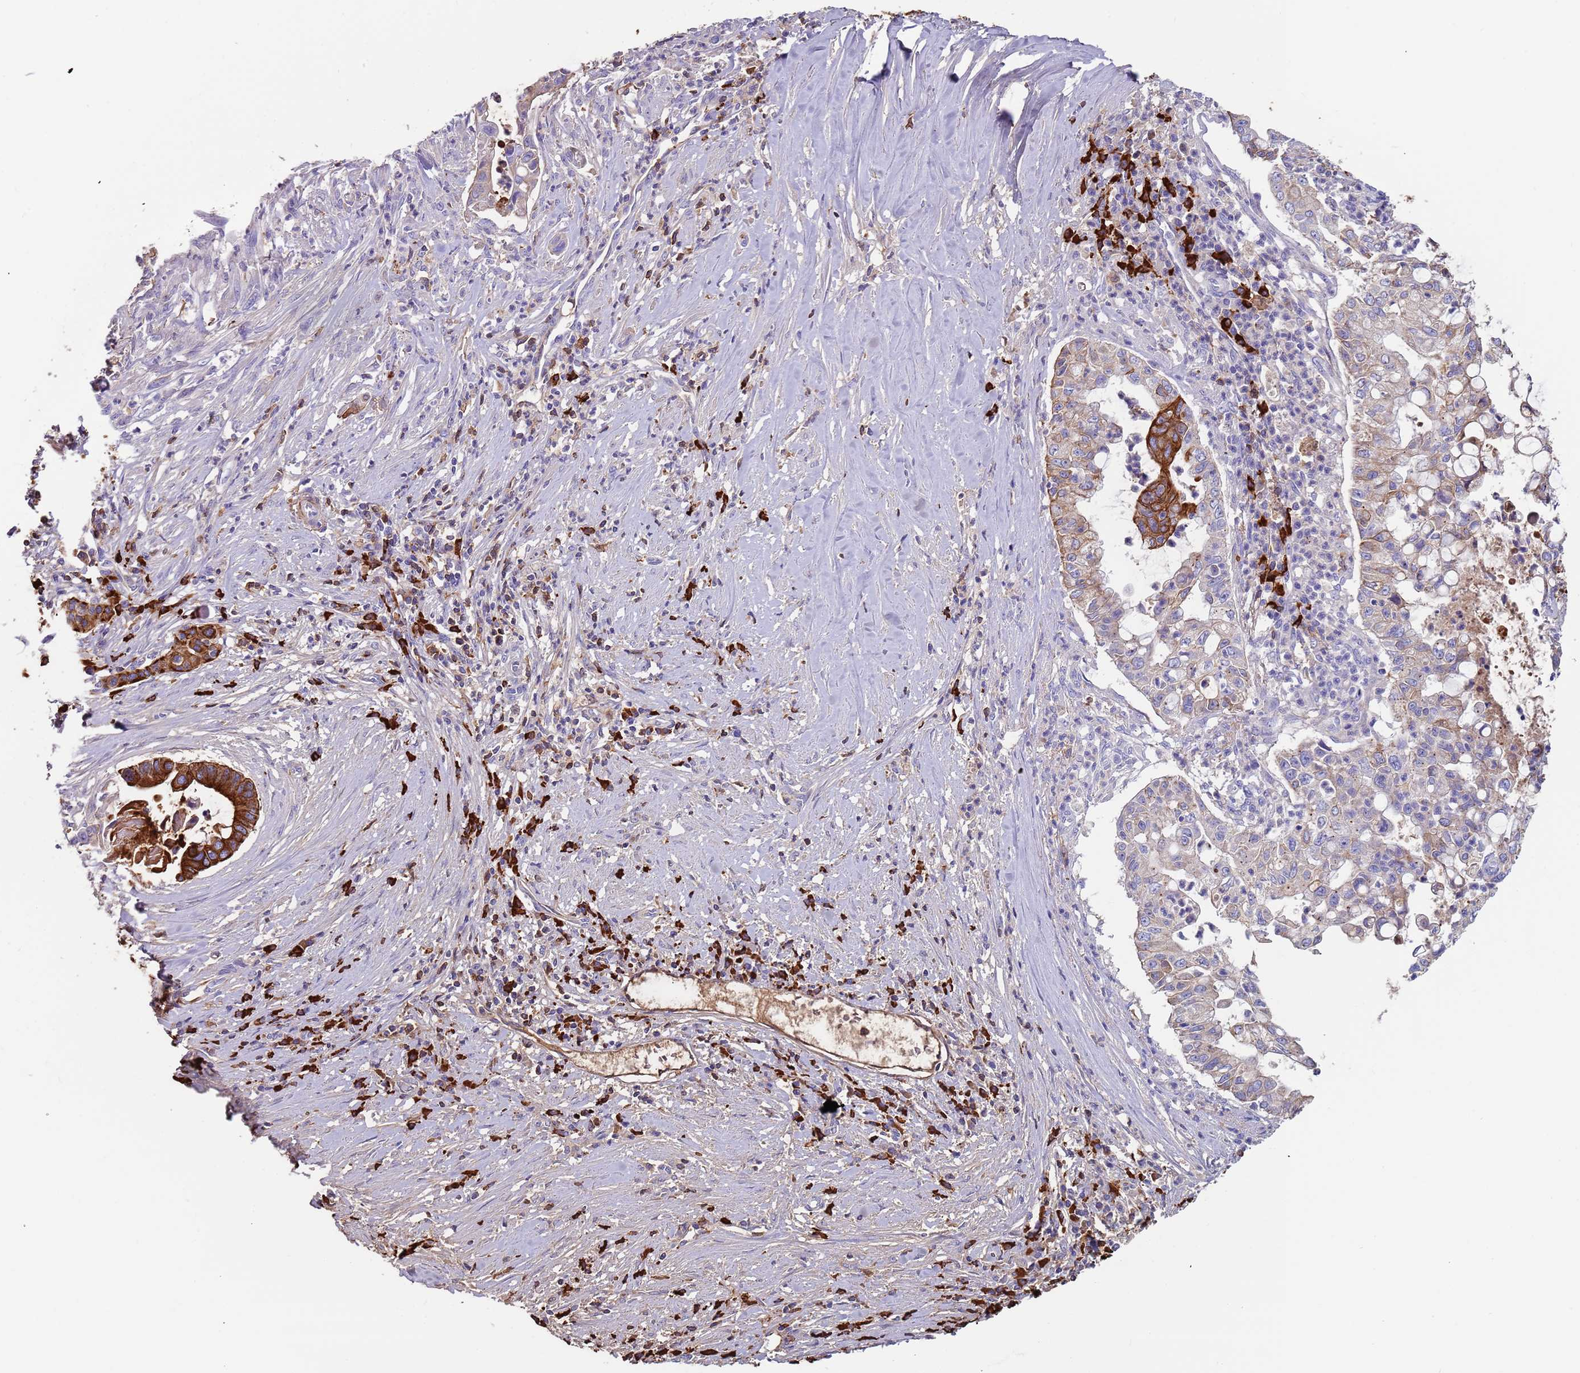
{"staining": {"intensity": "strong", "quantity": "<25%", "location": "cytoplasmic/membranous"}, "tissue": "pancreatic cancer", "cell_type": "Tumor cells", "image_type": "cancer", "snomed": [{"axis": "morphology", "description": "Adenocarcinoma, NOS"}, {"axis": "topography", "description": "Pancreas"}], "caption": "Pancreatic cancer (adenocarcinoma) tissue shows strong cytoplasmic/membranous positivity in about <25% of tumor cells, visualized by immunohistochemistry.", "gene": "CYSLTR2", "patient": {"sex": "male", "age": 73}}